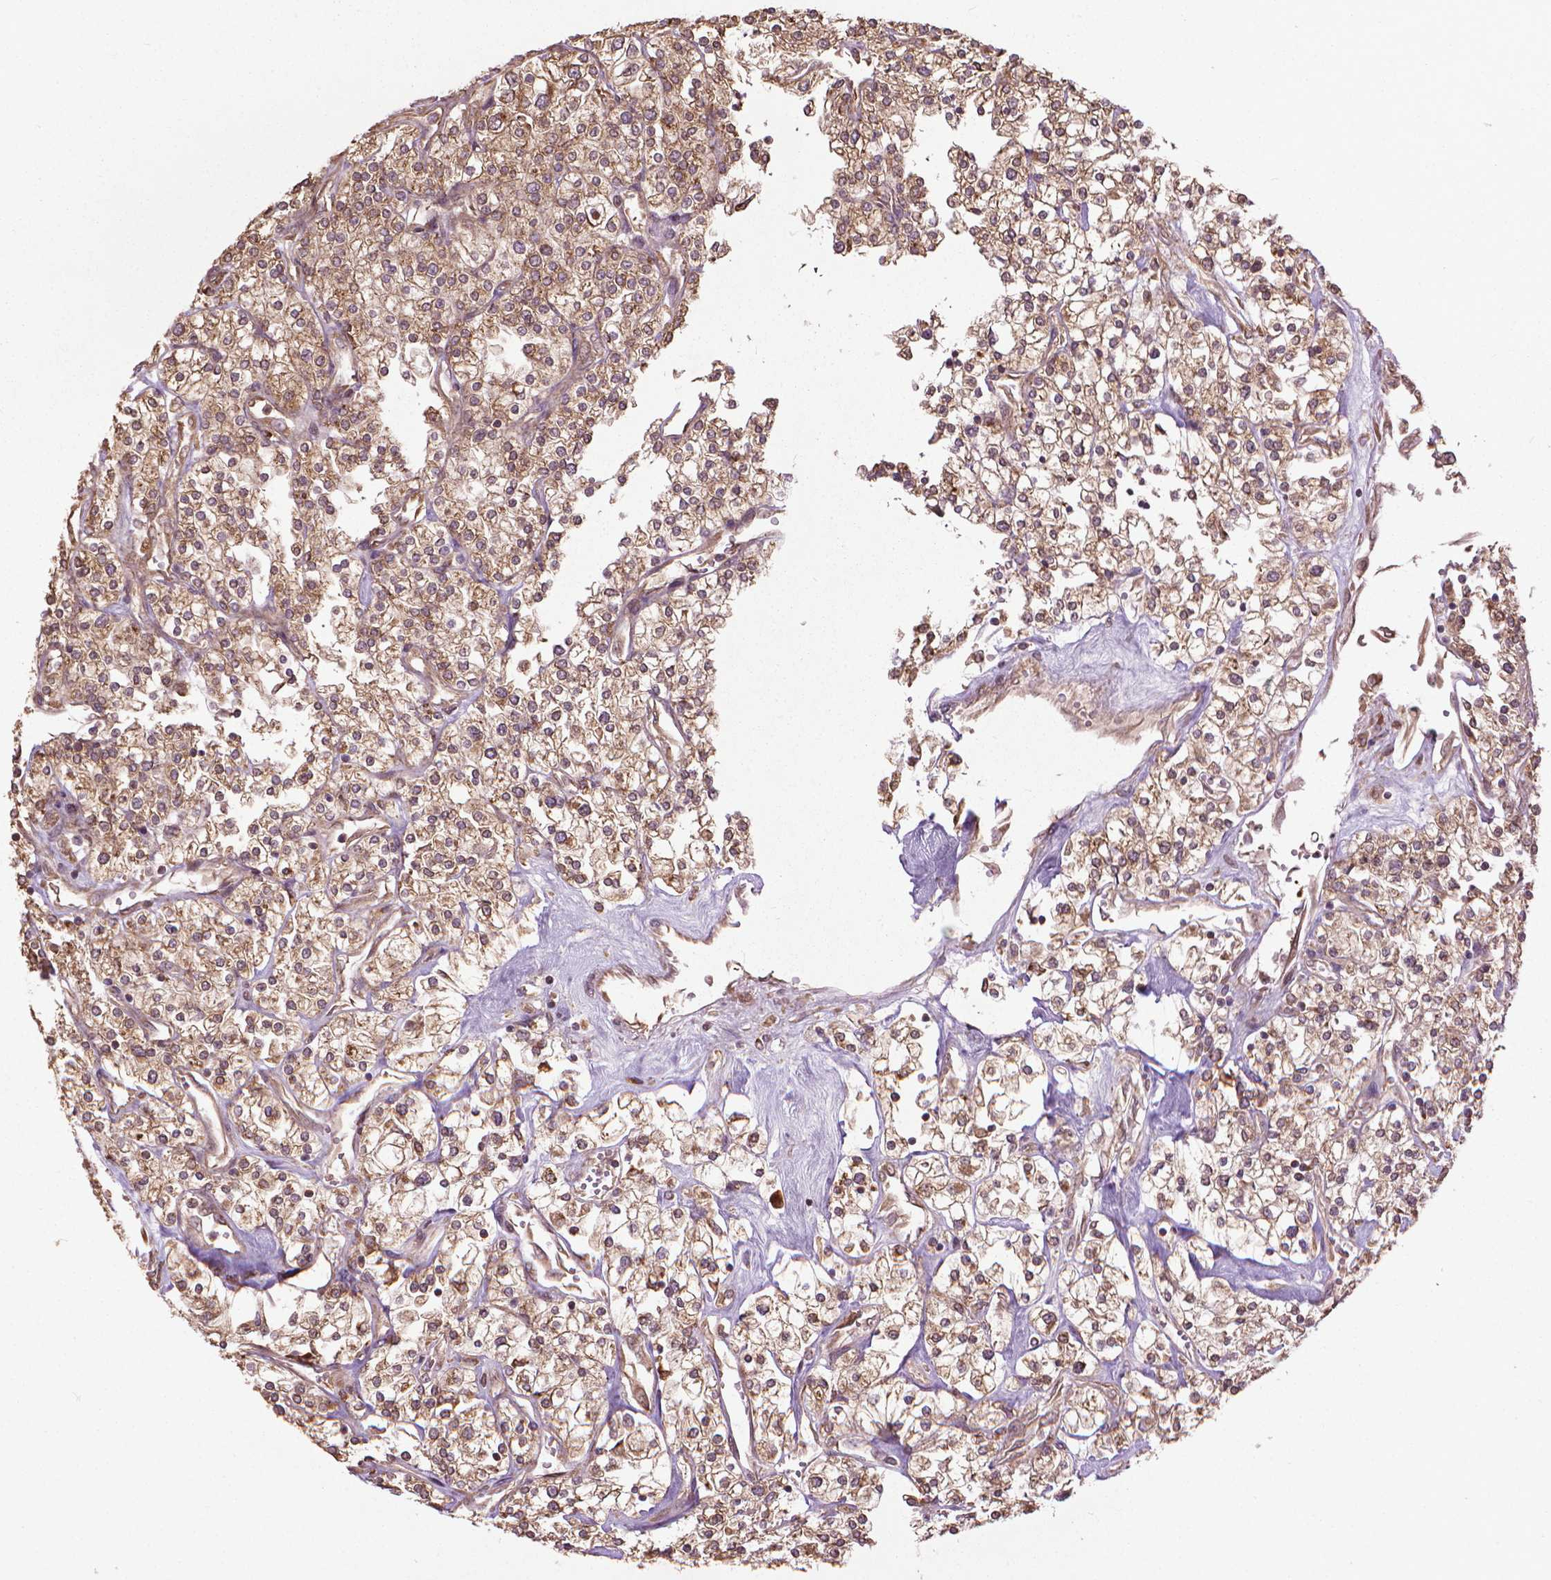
{"staining": {"intensity": "moderate", "quantity": ">75%", "location": "cytoplasmic/membranous,nuclear"}, "tissue": "renal cancer", "cell_type": "Tumor cells", "image_type": "cancer", "snomed": [{"axis": "morphology", "description": "Adenocarcinoma, NOS"}, {"axis": "topography", "description": "Kidney"}], "caption": "A brown stain labels moderate cytoplasmic/membranous and nuclear positivity of a protein in renal adenocarcinoma tumor cells.", "gene": "GAS1", "patient": {"sex": "male", "age": 80}}